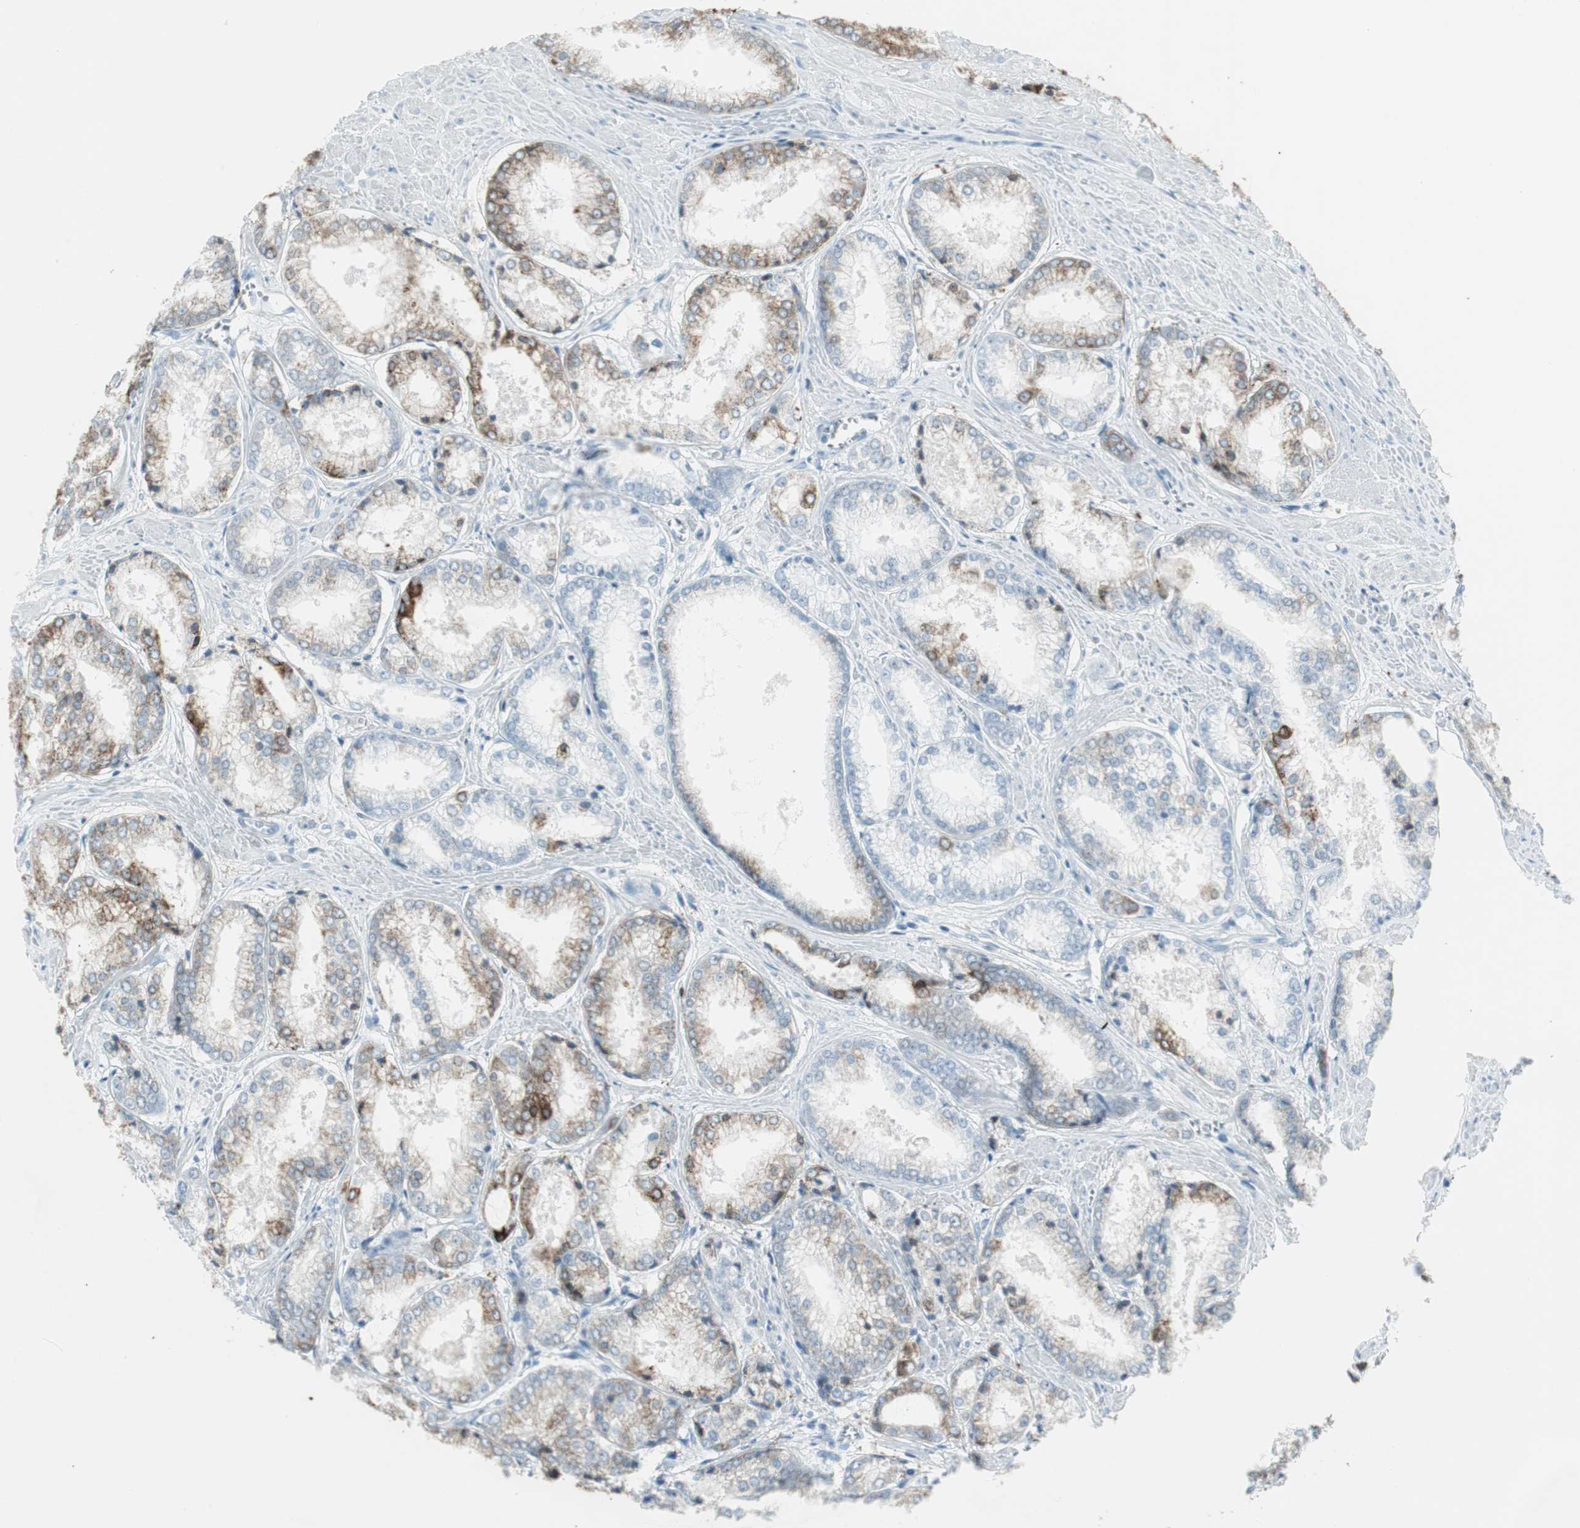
{"staining": {"intensity": "moderate", "quantity": "<25%", "location": "cytoplasmic/membranous"}, "tissue": "prostate cancer", "cell_type": "Tumor cells", "image_type": "cancer", "snomed": [{"axis": "morphology", "description": "Adenocarcinoma, Low grade"}, {"axis": "topography", "description": "Prostate"}], "caption": "Prostate adenocarcinoma (low-grade) was stained to show a protein in brown. There is low levels of moderate cytoplasmic/membranous staining in about <25% of tumor cells.", "gene": "AGR2", "patient": {"sex": "male", "age": 64}}